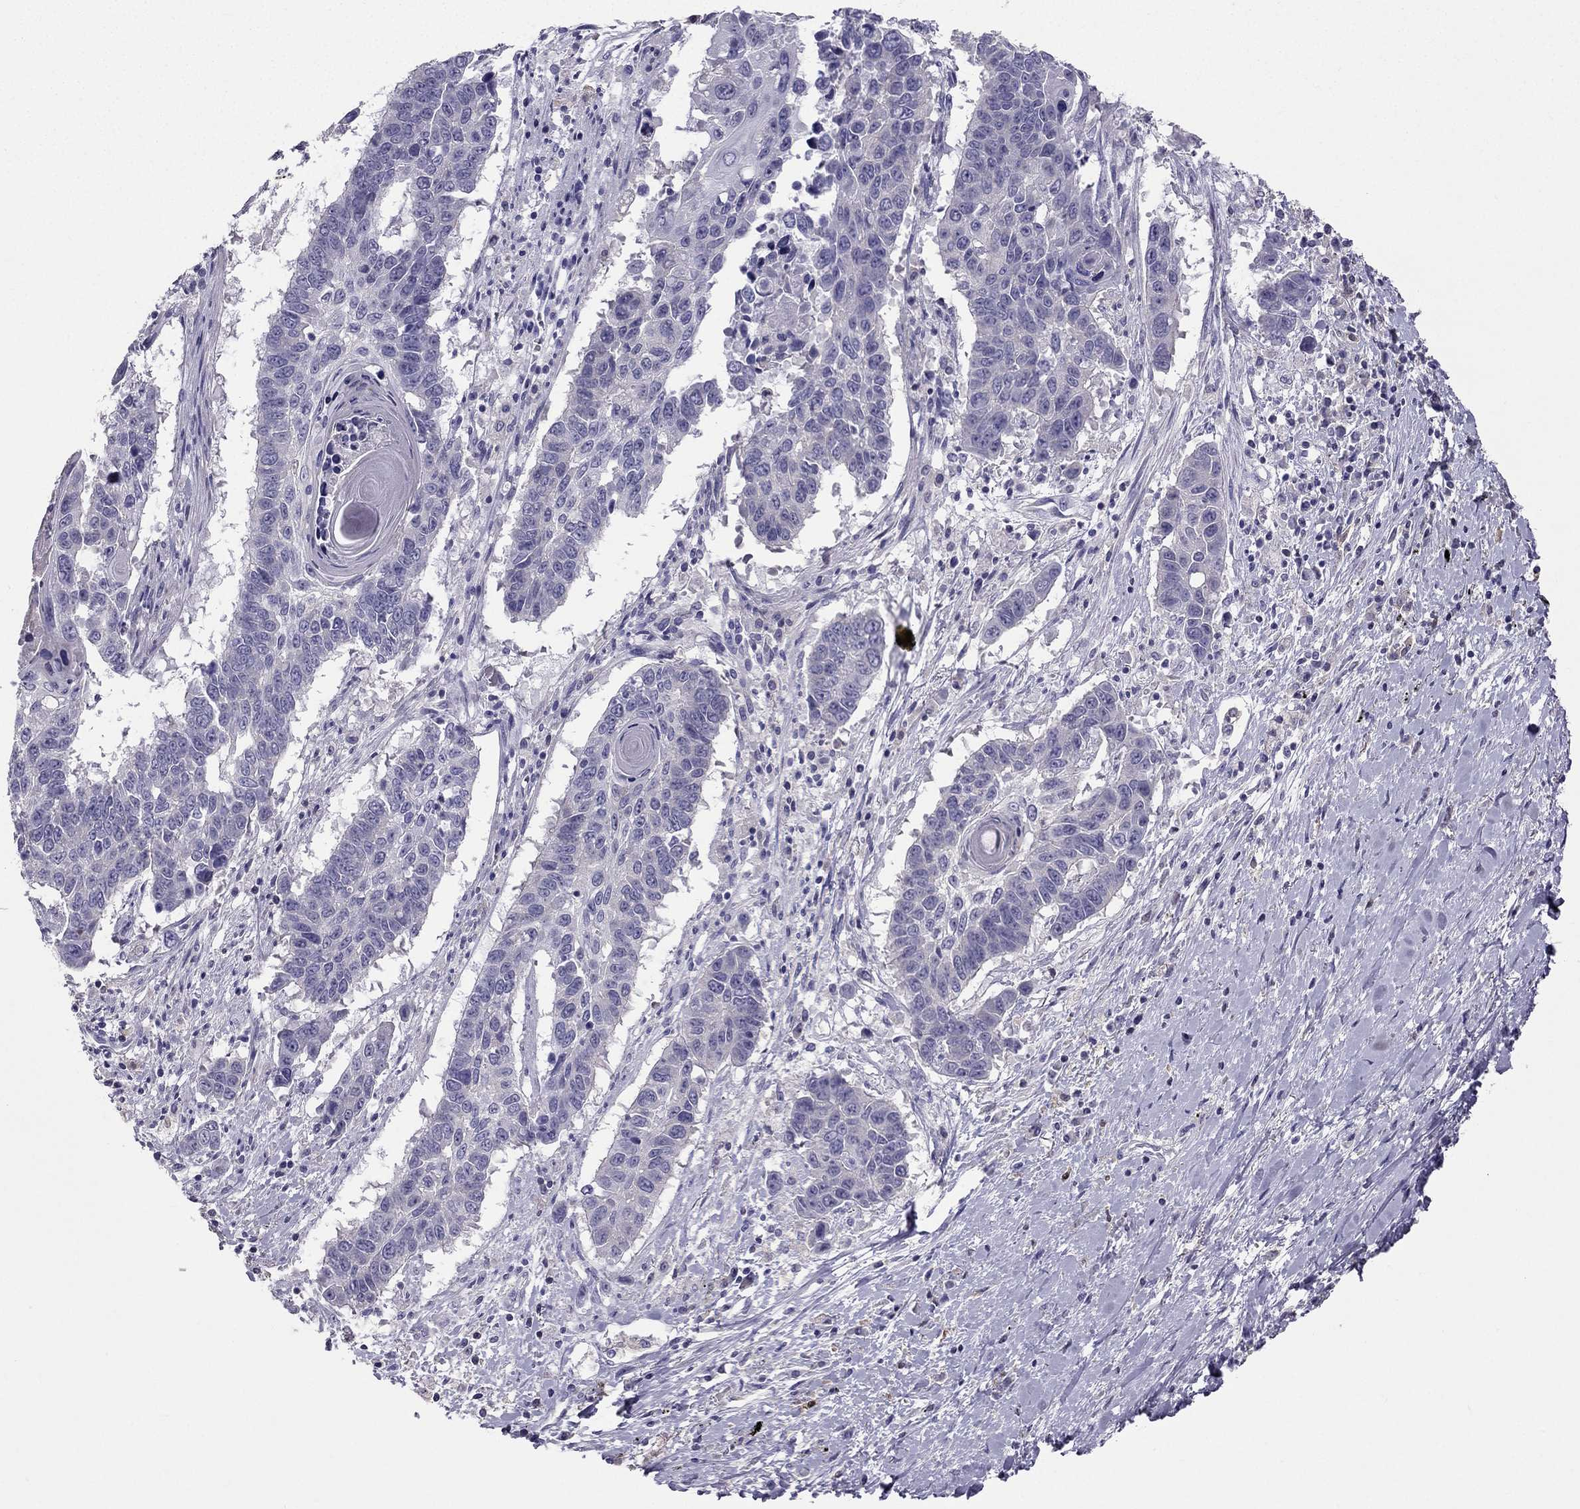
{"staining": {"intensity": "negative", "quantity": "none", "location": "none"}, "tissue": "lung cancer", "cell_type": "Tumor cells", "image_type": "cancer", "snomed": [{"axis": "morphology", "description": "Squamous cell carcinoma, NOS"}, {"axis": "topography", "description": "Lung"}], "caption": "Tumor cells are negative for protein expression in human squamous cell carcinoma (lung). (Immunohistochemistry (ihc), brightfield microscopy, high magnification).", "gene": "LMTK3", "patient": {"sex": "male", "age": 73}}